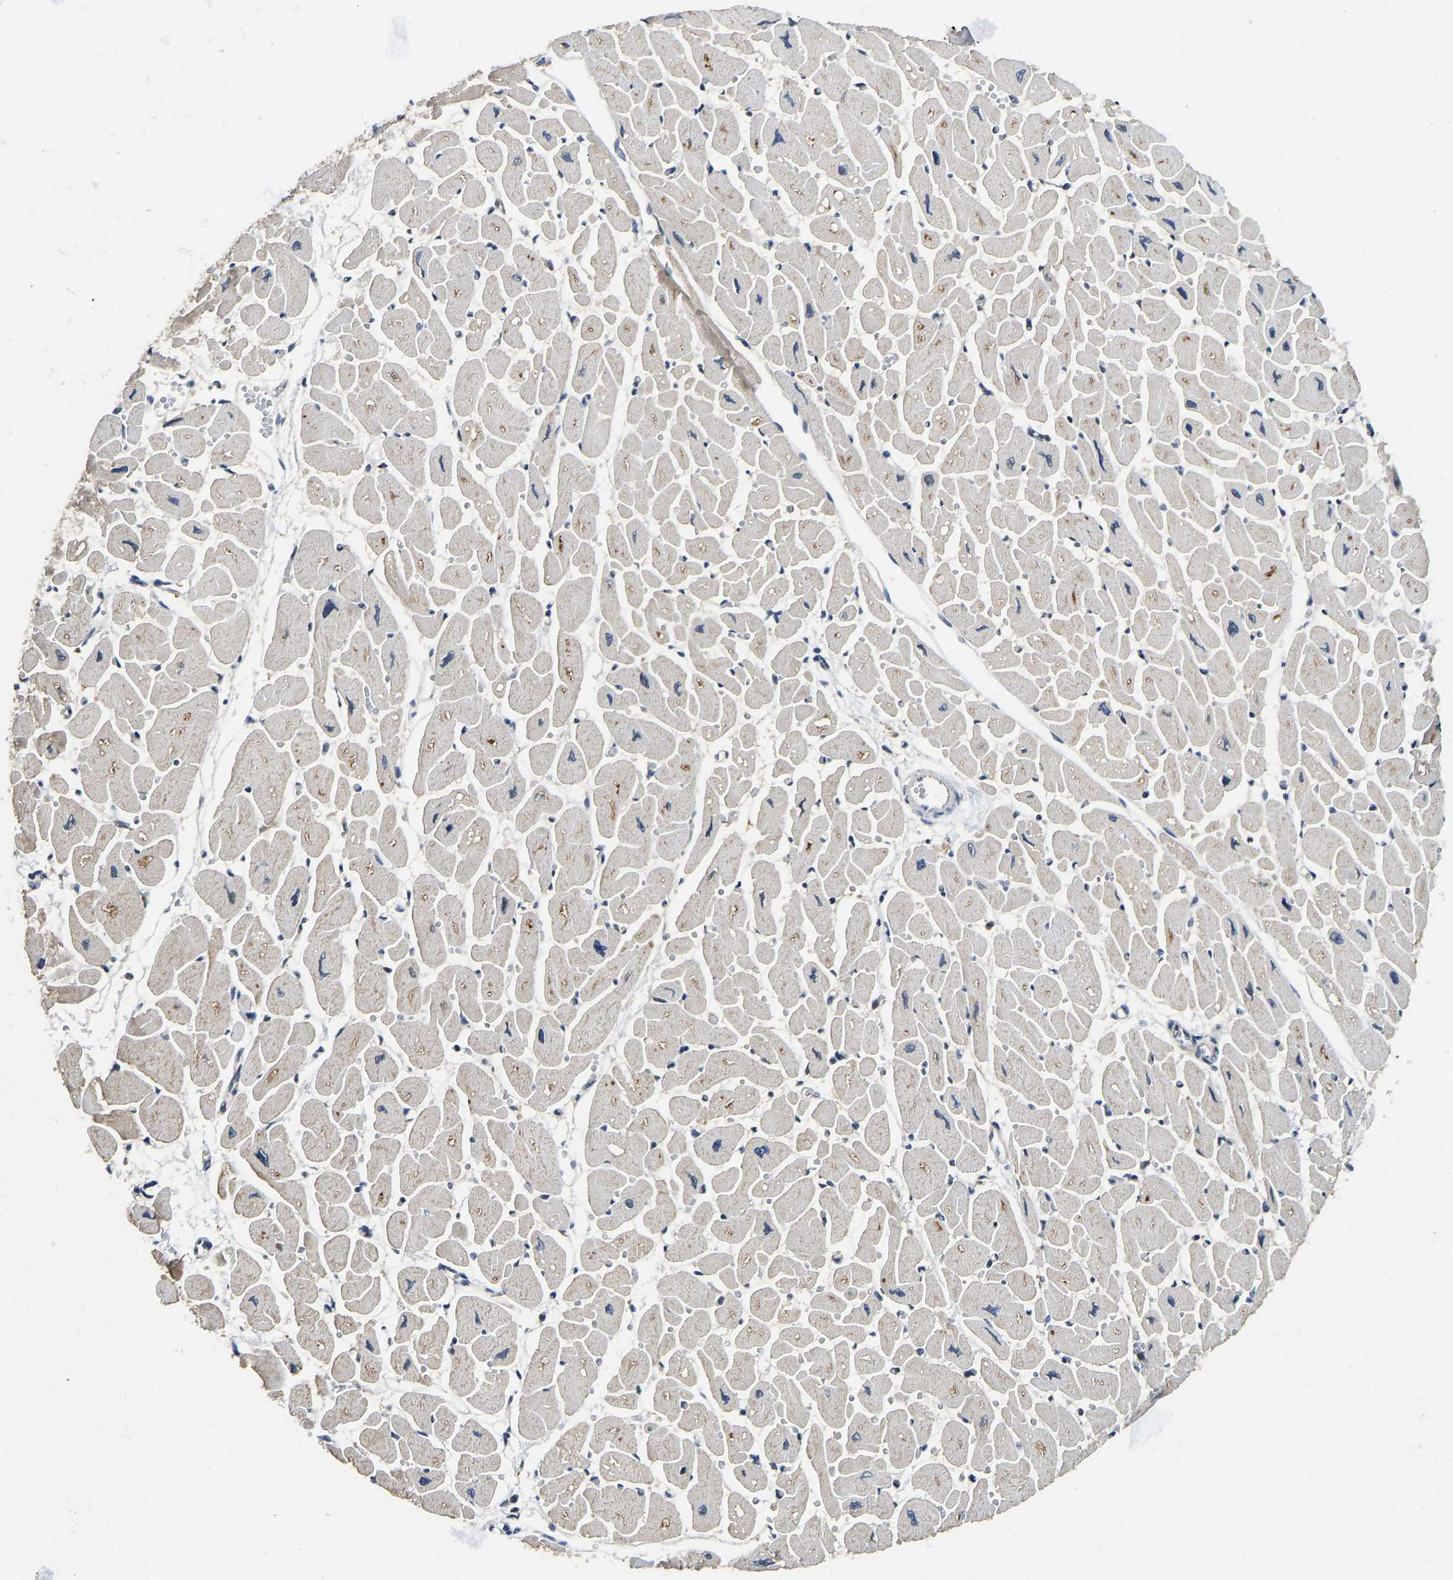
{"staining": {"intensity": "weak", "quantity": ">75%", "location": "cytoplasmic/membranous"}, "tissue": "heart muscle", "cell_type": "Cardiomyocytes", "image_type": "normal", "snomed": [{"axis": "morphology", "description": "Normal tissue, NOS"}, {"axis": "topography", "description": "Heart"}], "caption": "This is an image of immunohistochemistry staining of benign heart muscle, which shows weak staining in the cytoplasmic/membranous of cardiomyocytes.", "gene": "NDRG3", "patient": {"sex": "female", "age": 54}}